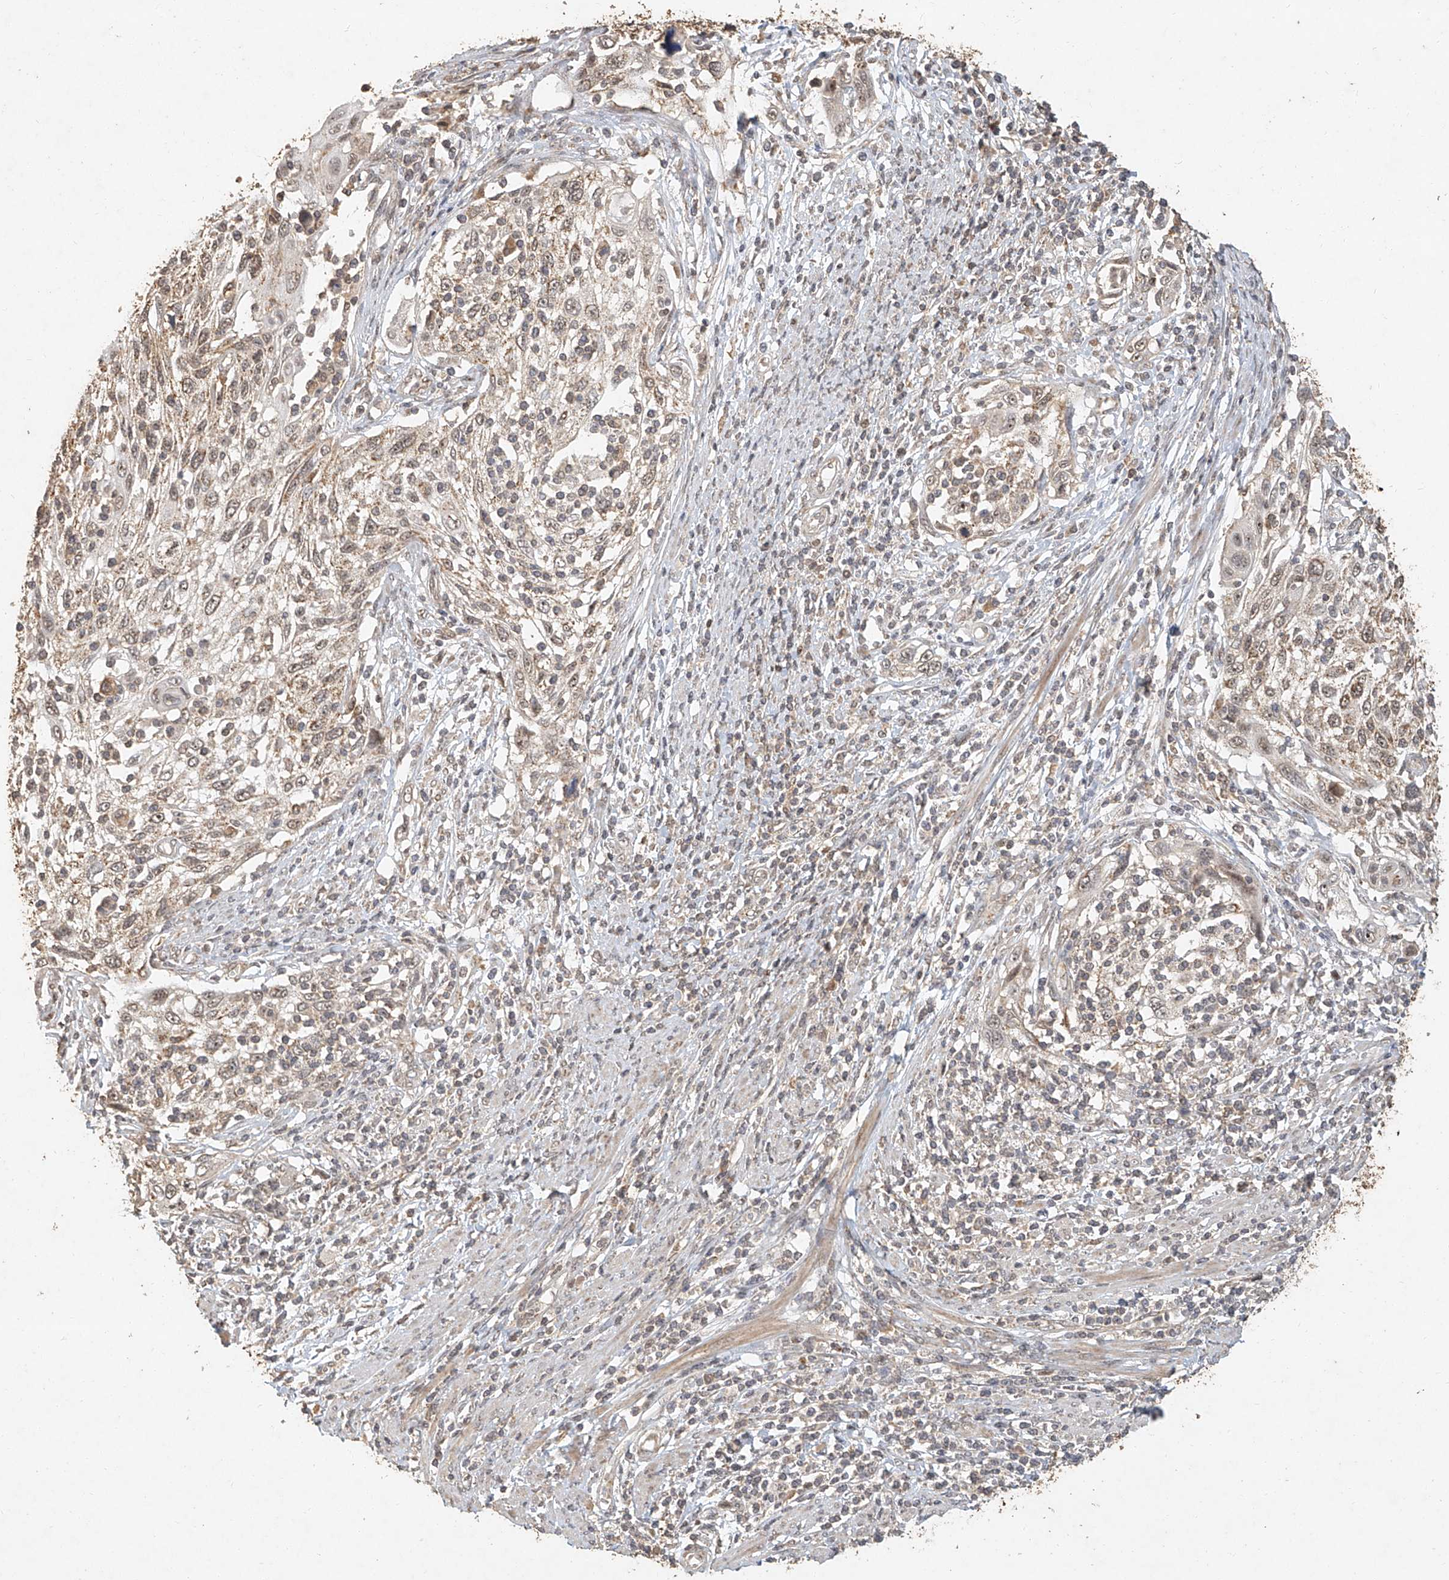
{"staining": {"intensity": "weak", "quantity": ">75%", "location": "cytoplasmic/membranous,nuclear"}, "tissue": "cervical cancer", "cell_type": "Tumor cells", "image_type": "cancer", "snomed": [{"axis": "morphology", "description": "Squamous cell carcinoma, NOS"}, {"axis": "topography", "description": "Cervix"}], "caption": "Protein expression analysis of human squamous cell carcinoma (cervical) reveals weak cytoplasmic/membranous and nuclear positivity in approximately >75% of tumor cells. The protein is stained brown, and the nuclei are stained in blue (DAB (3,3'-diaminobenzidine) IHC with brightfield microscopy, high magnification).", "gene": "CXorf58", "patient": {"sex": "female", "age": 70}}